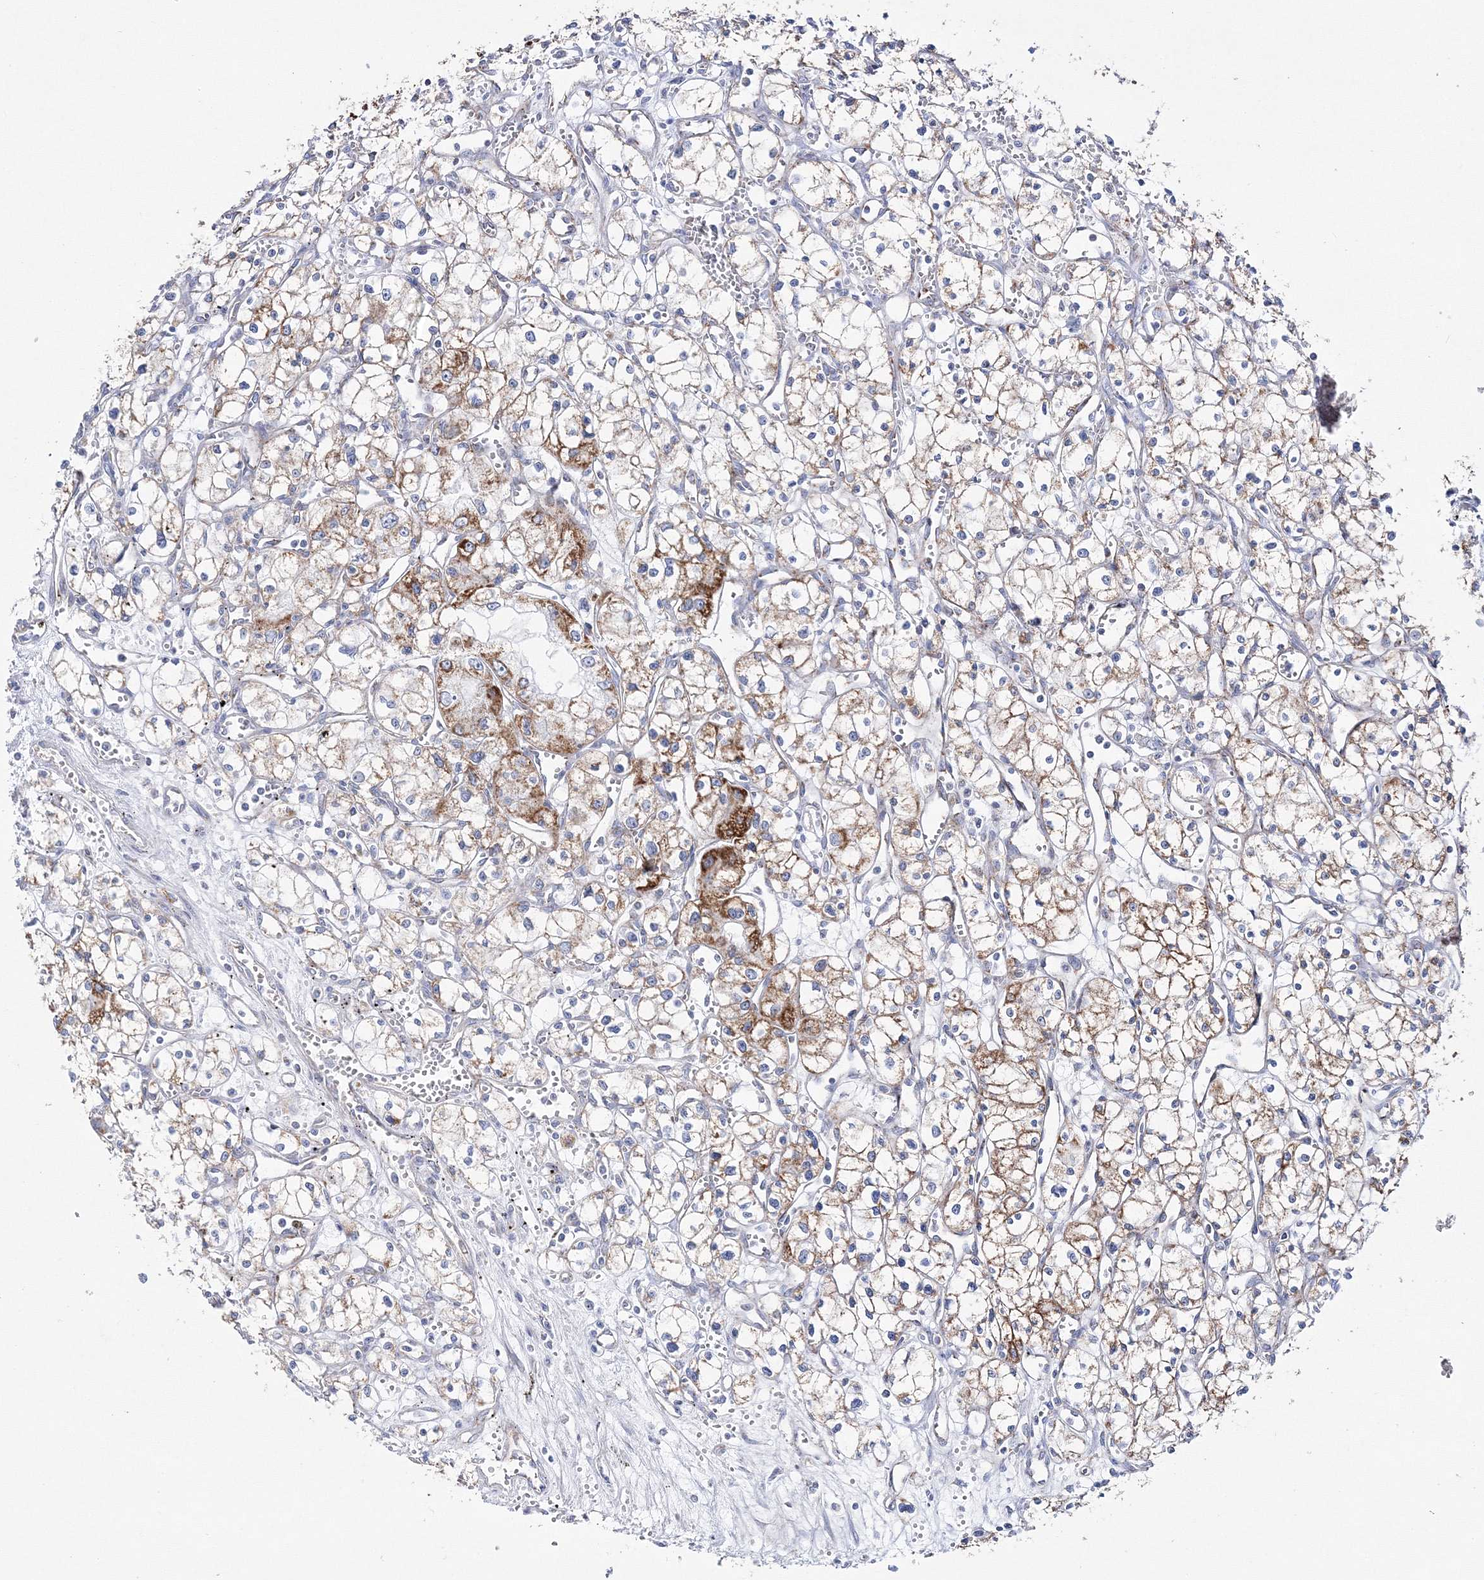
{"staining": {"intensity": "moderate", "quantity": "25%-75%", "location": "cytoplasmic/membranous"}, "tissue": "renal cancer", "cell_type": "Tumor cells", "image_type": "cancer", "snomed": [{"axis": "morphology", "description": "Adenocarcinoma, NOS"}, {"axis": "topography", "description": "Kidney"}], "caption": "Tumor cells show medium levels of moderate cytoplasmic/membranous expression in about 25%-75% of cells in human renal cancer.", "gene": "HIBCH", "patient": {"sex": "male", "age": 59}}